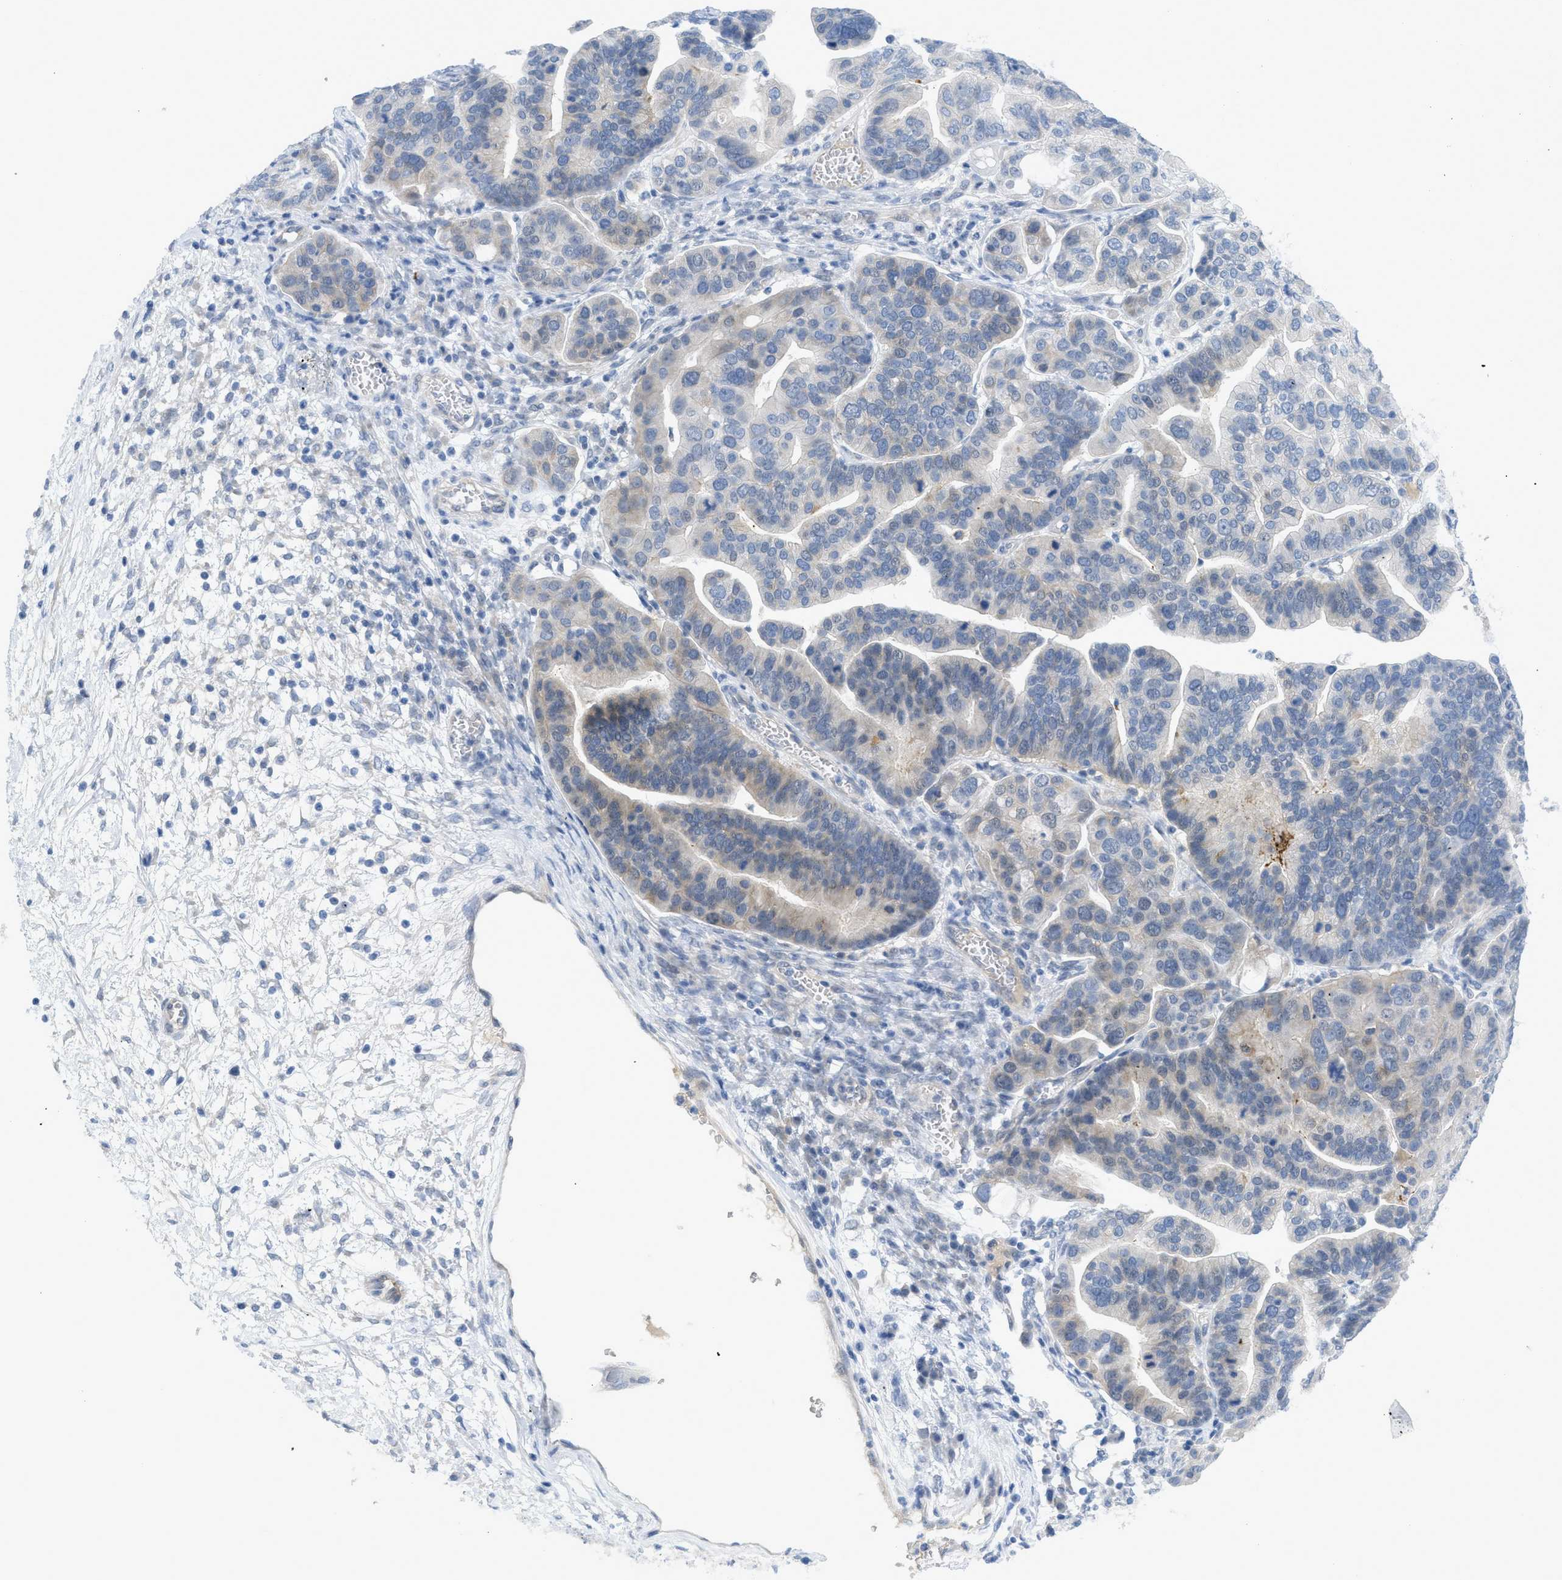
{"staining": {"intensity": "weak", "quantity": "<25%", "location": "cytoplasmic/membranous"}, "tissue": "ovarian cancer", "cell_type": "Tumor cells", "image_type": "cancer", "snomed": [{"axis": "morphology", "description": "Cystadenocarcinoma, serous, NOS"}, {"axis": "topography", "description": "Ovary"}], "caption": "DAB immunohistochemical staining of ovarian serous cystadenocarcinoma demonstrates no significant positivity in tumor cells.", "gene": "TNFAIP1", "patient": {"sex": "female", "age": 56}}